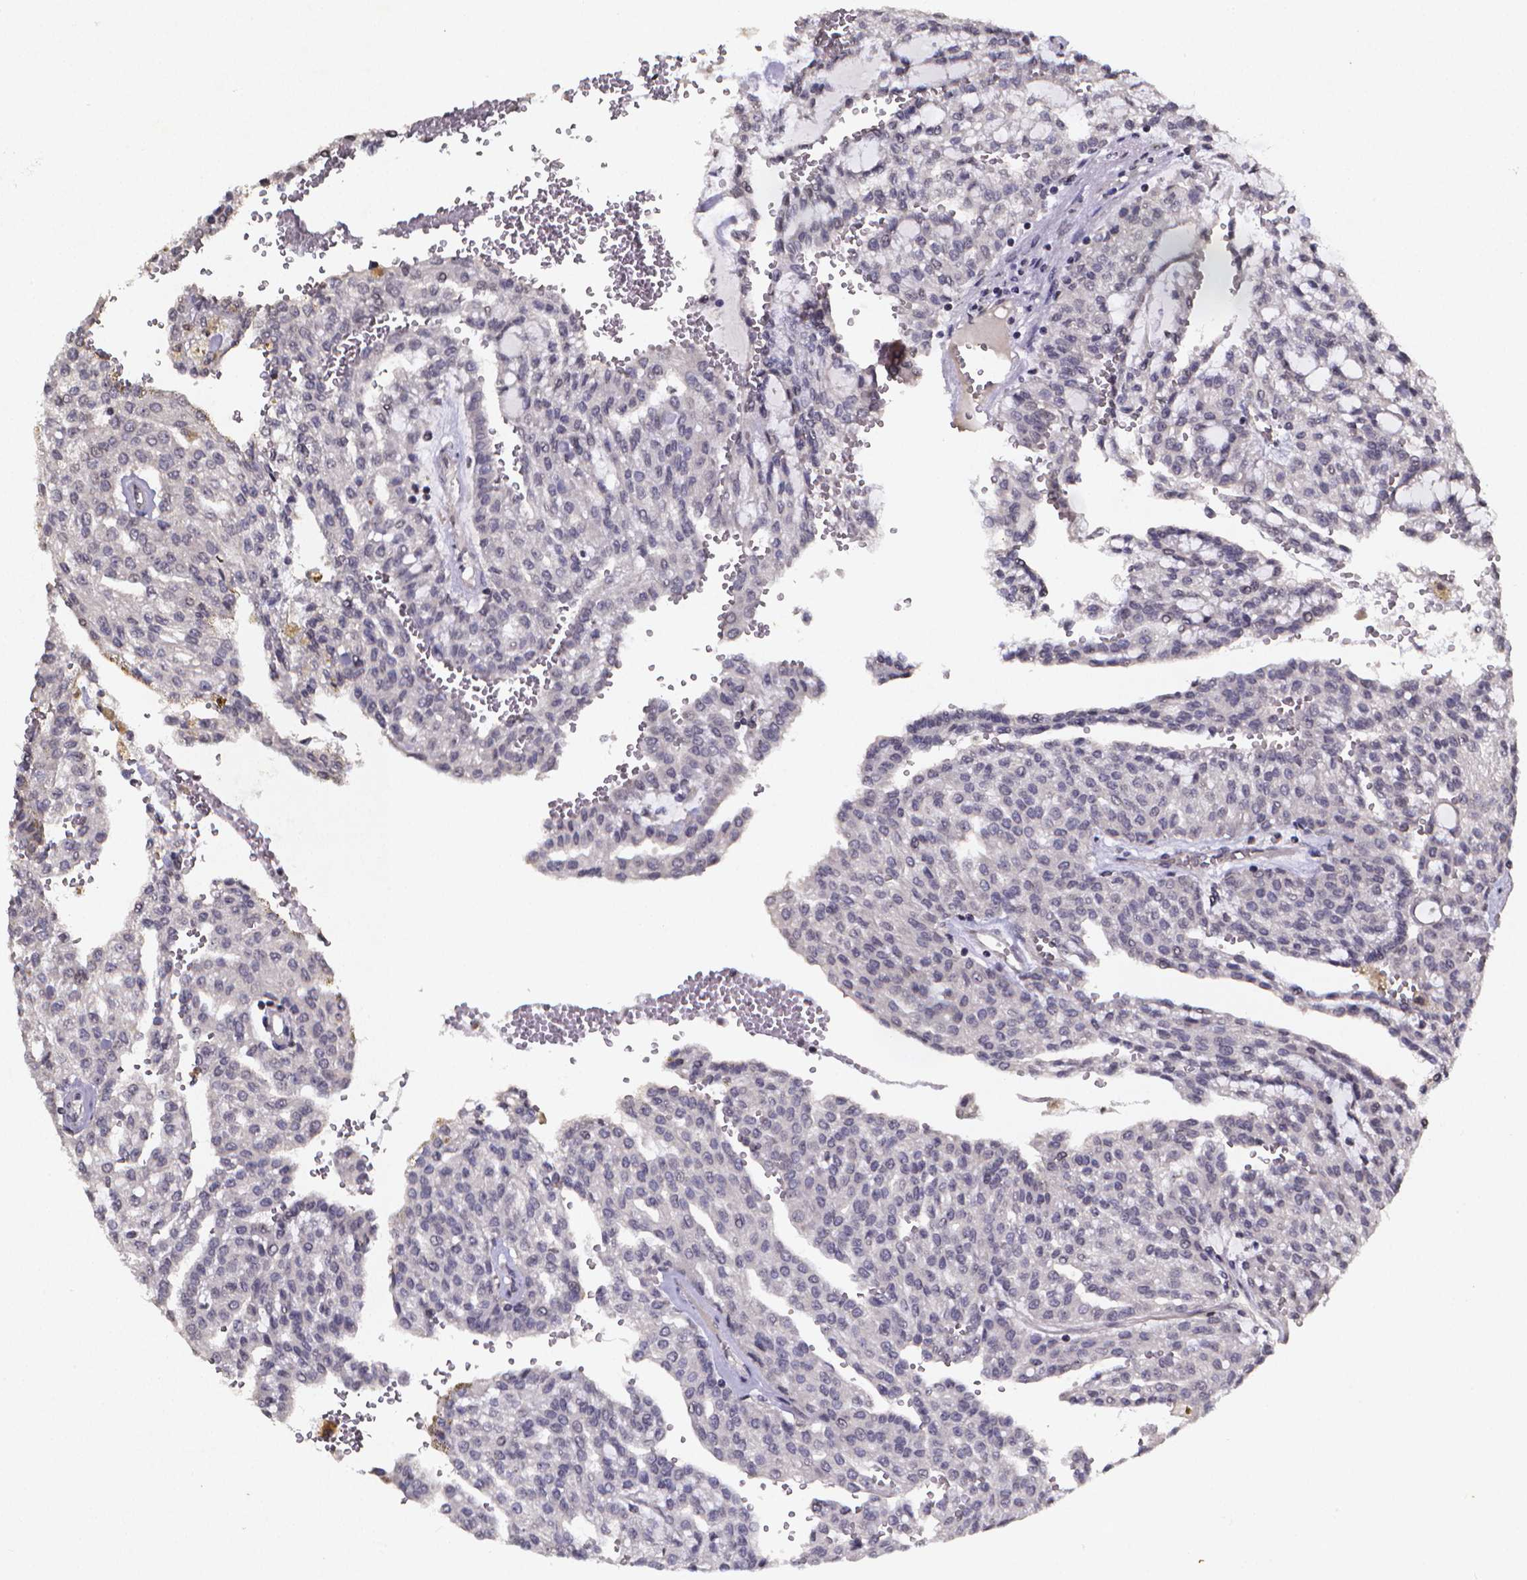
{"staining": {"intensity": "negative", "quantity": "none", "location": "none"}, "tissue": "renal cancer", "cell_type": "Tumor cells", "image_type": "cancer", "snomed": [{"axis": "morphology", "description": "Adenocarcinoma, NOS"}, {"axis": "topography", "description": "Kidney"}], "caption": "Protein analysis of adenocarcinoma (renal) exhibits no significant expression in tumor cells. (DAB immunohistochemistry visualized using brightfield microscopy, high magnification).", "gene": "TP73", "patient": {"sex": "male", "age": 63}}